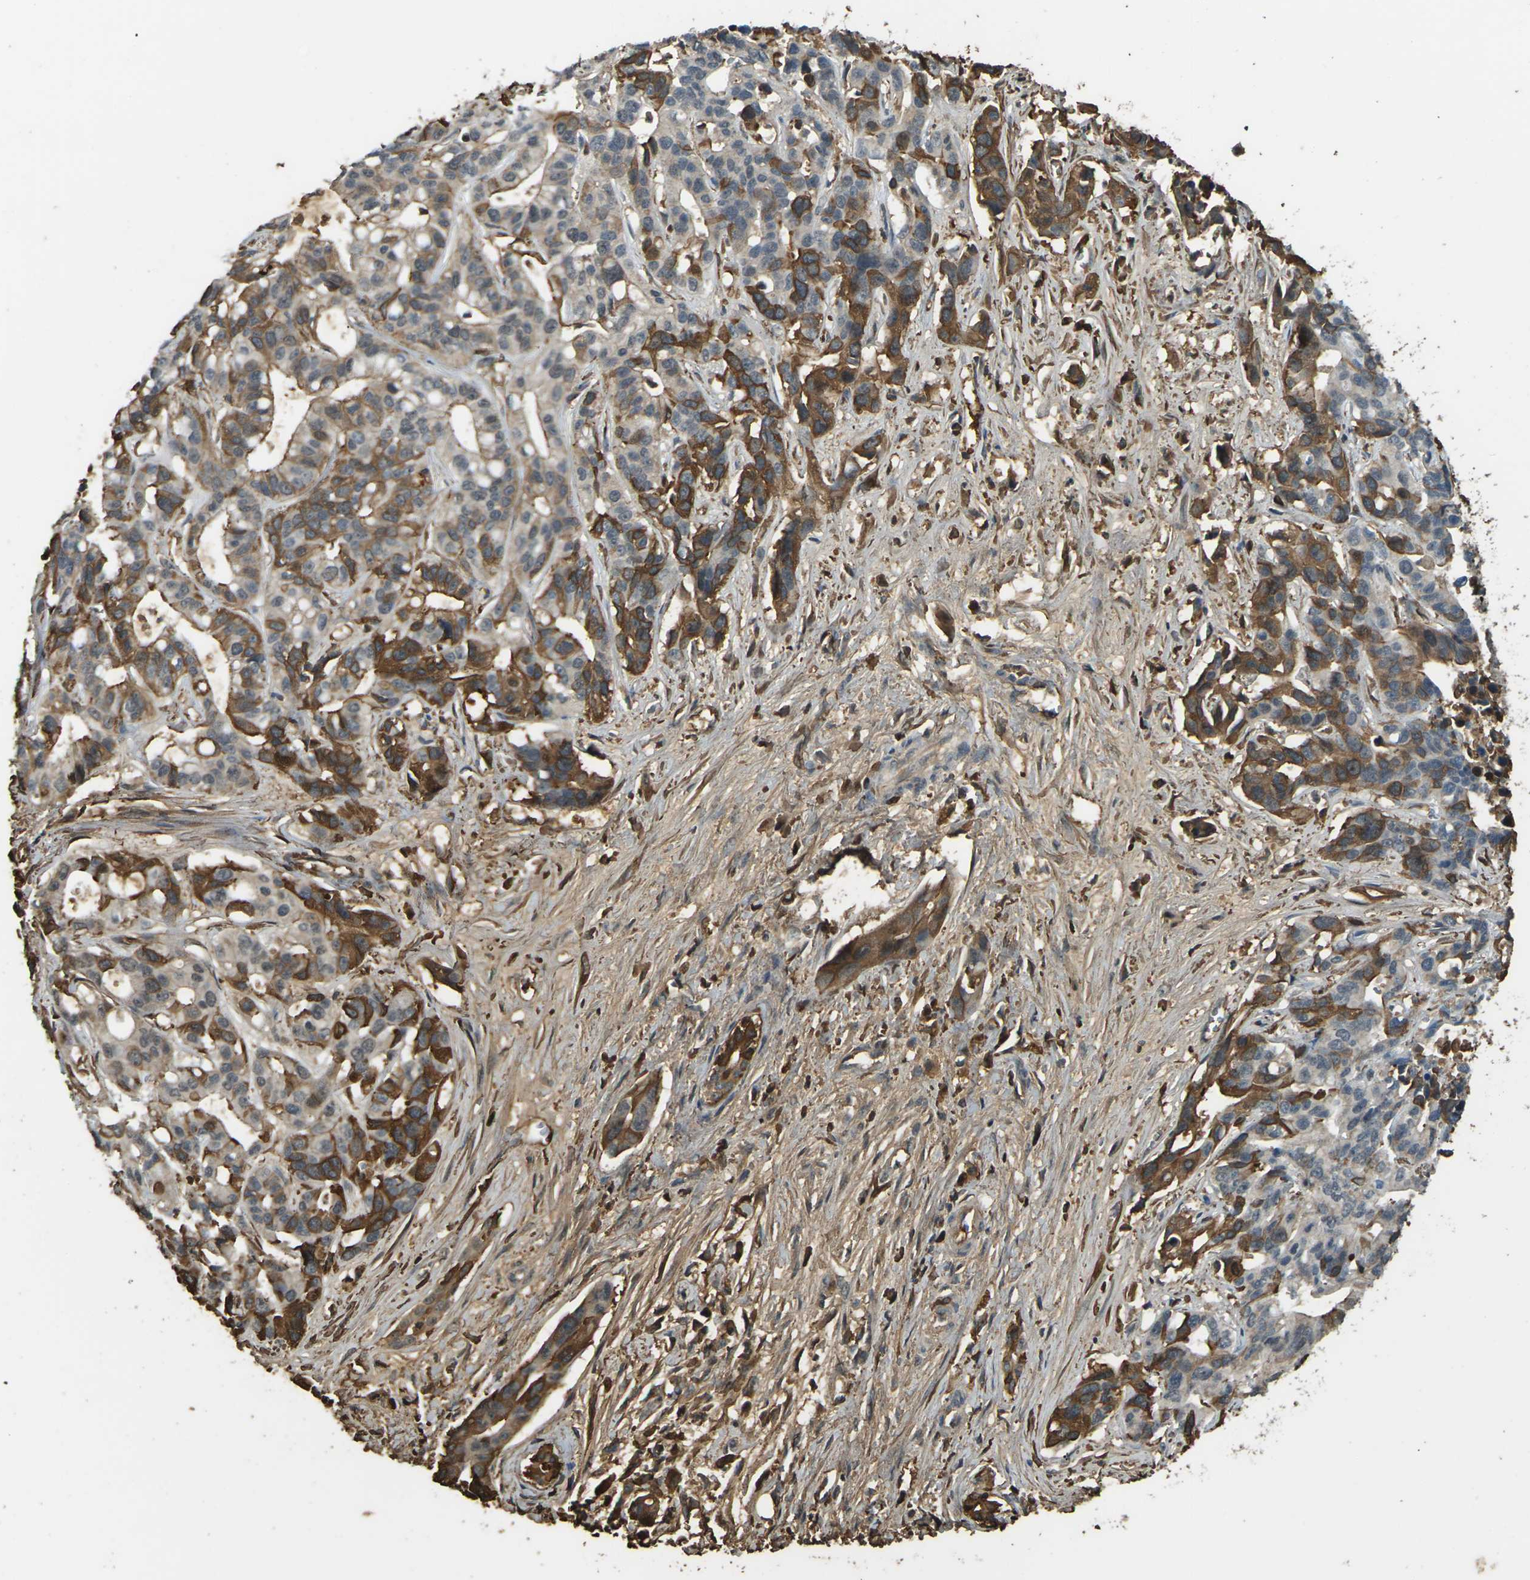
{"staining": {"intensity": "moderate", "quantity": "25%-75%", "location": "cytoplasmic/membranous"}, "tissue": "liver cancer", "cell_type": "Tumor cells", "image_type": "cancer", "snomed": [{"axis": "morphology", "description": "Cholangiocarcinoma"}, {"axis": "topography", "description": "Liver"}], "caption": "Moderate cytoplasmic/membranous protein expression is present in about 25%-75% of tumor cells in liver cancer (cholangiocarcinoma).", "gene": "CYP1B1", "patient": {"sex": "female", "age": 65}}